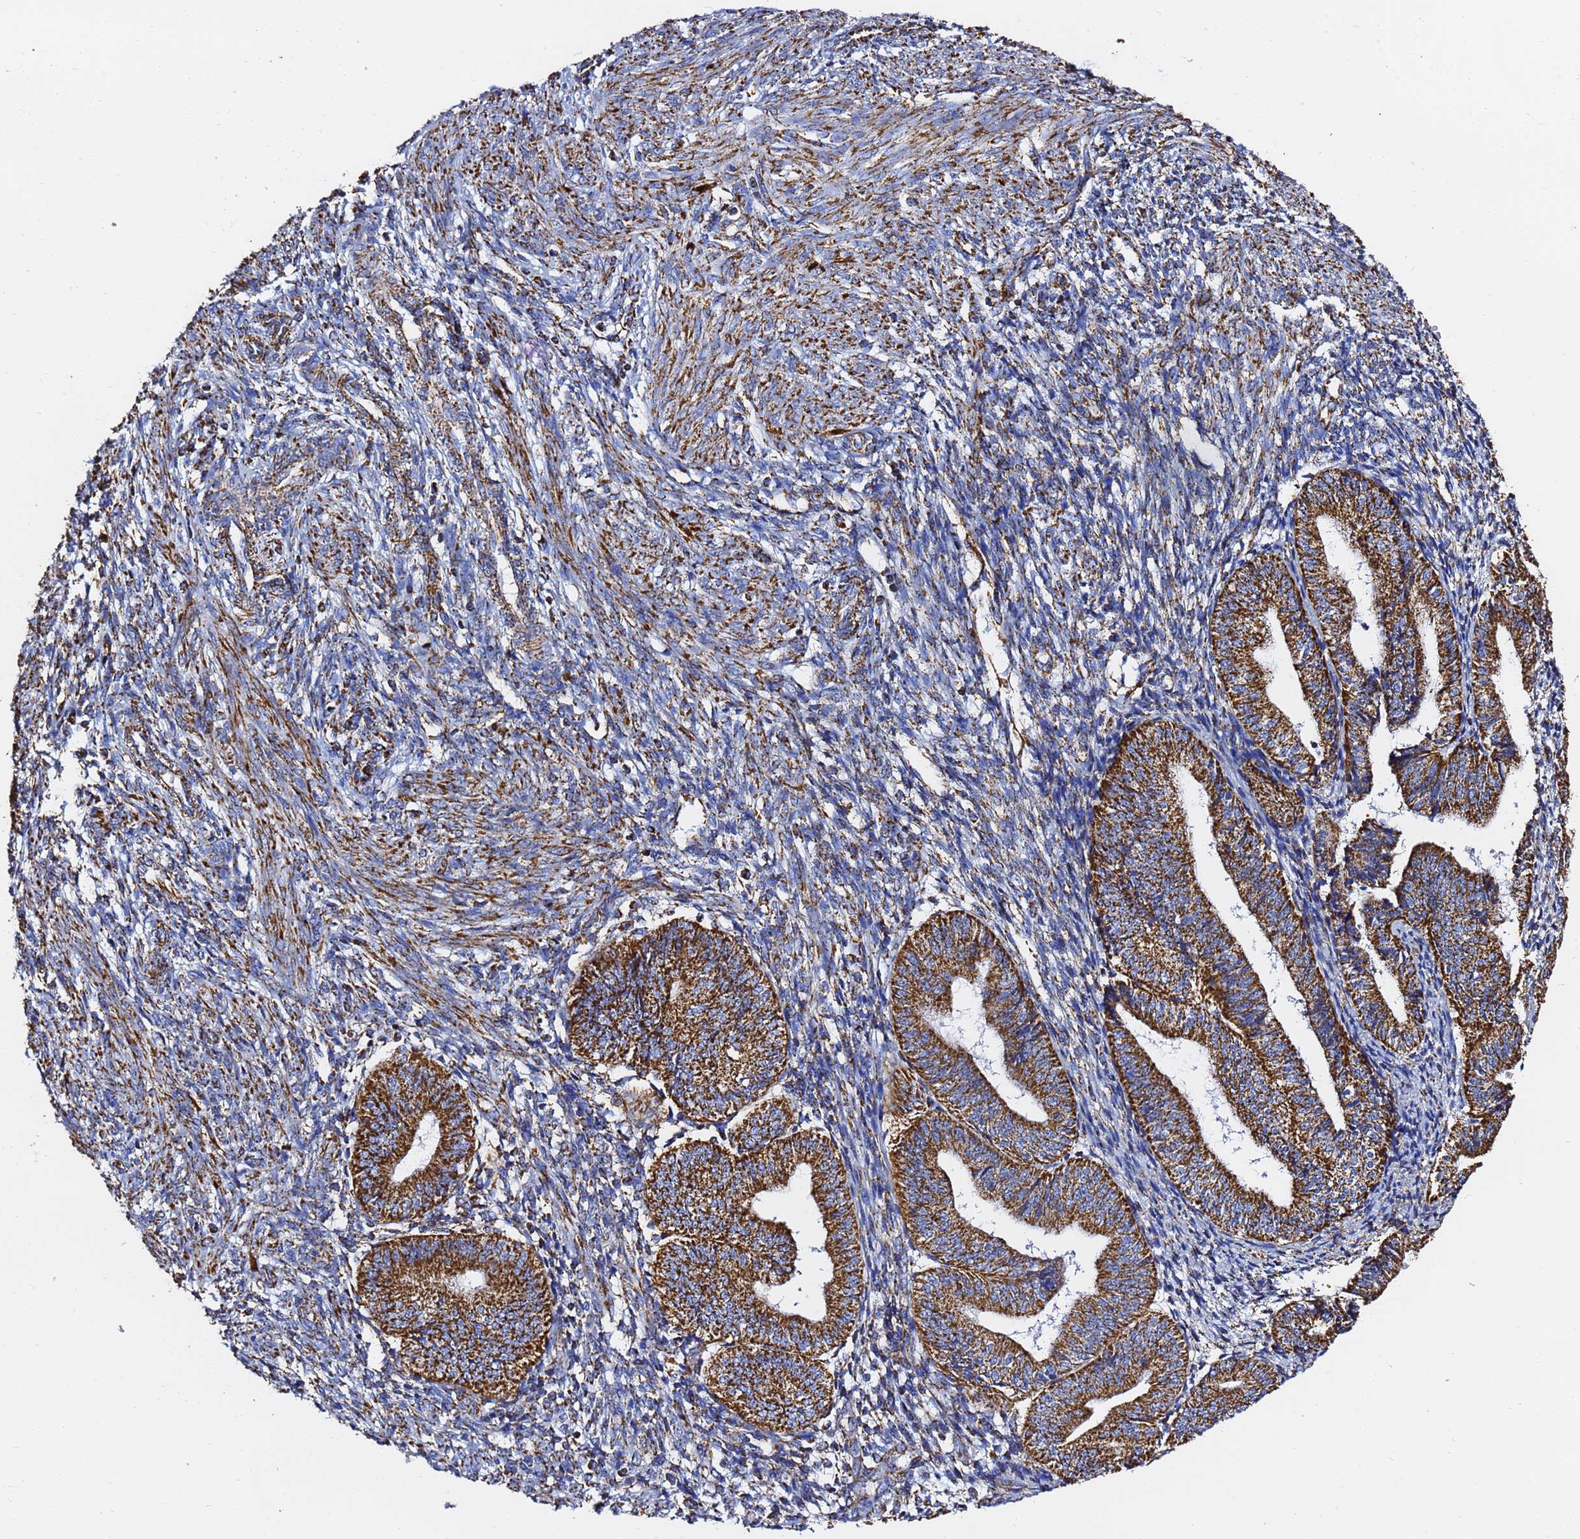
{"staining": {"intensity": "strong", "quantity": ">75%", "location": "cytoplasmic/membranous"}, "tissue": "endometrium", "cell_type": "Cells in endometrial stroma", "image_type": "normal", "snomed": [{"axis": "morphology", "description": "Normal tissue, NOS"}, {"axis": "topography", "description": "Endometrium"}], "caption": "This is a photomicrograph of immunohistochemistry staining of unremarkable endometrium, which shows strong staining in the cytoplasmic/membranous of cells in endometrial stroma.", "gene": "PHB2", "patient": {"sex": "female", "age": 34}}